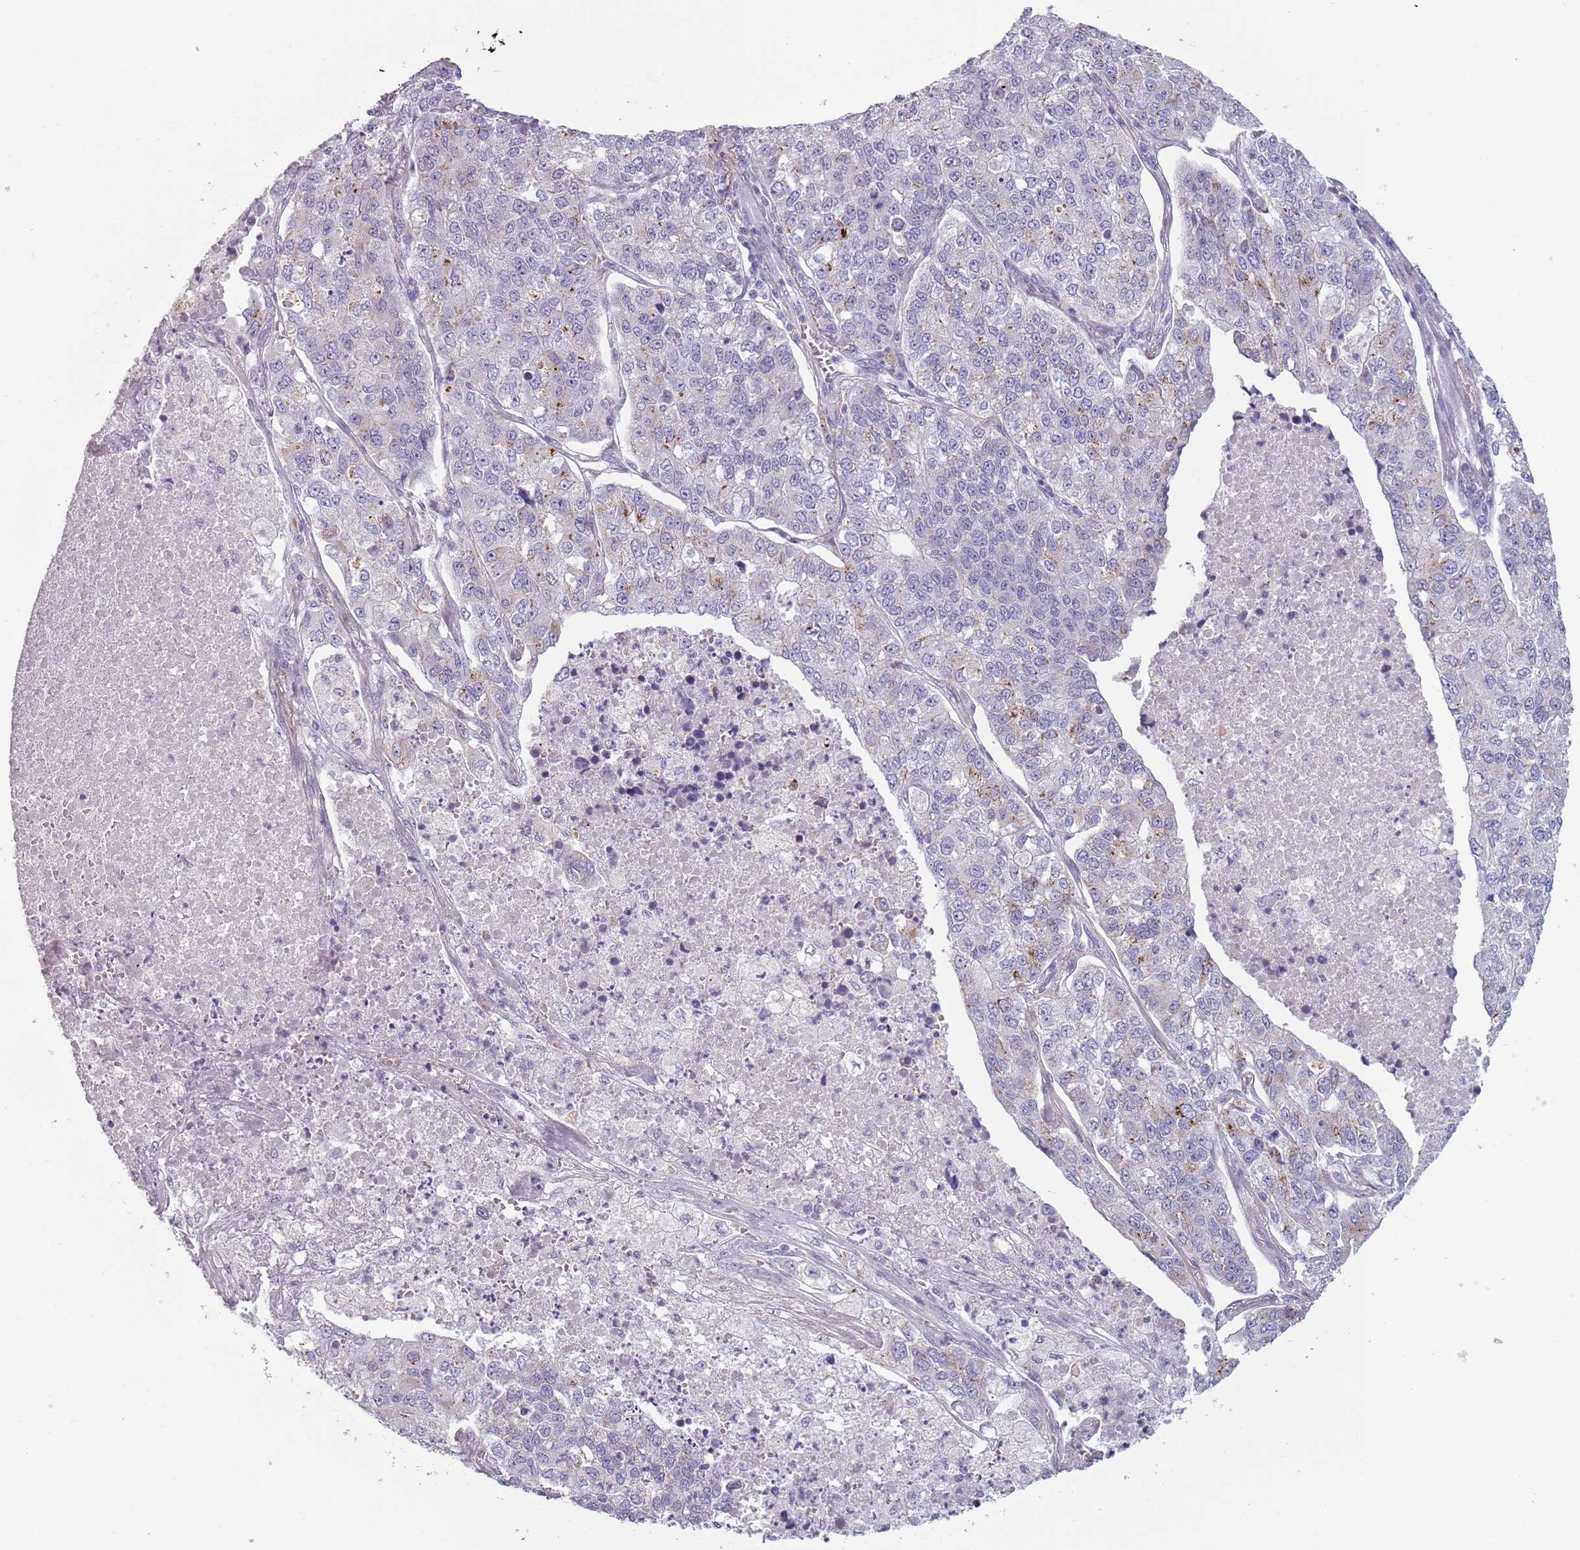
{"staining": {"intensity": "moderate", "quantity": "<25%", "location": "cytoplasmic/membranous"}, "tissue": "lung cancer", "cell_type": "Tumor cells", "image_type": "cancer", "snomed": [{"axis": "morphology", "description": "Adenocarcinoma, NOS"}, {"axis": "topography", "description": "Lung"}], "caption": "The immunohistochemical stain labels moderate cytoplasmic/membranous positivity in tumor cells of lung cancer tissue.", "gene": "MEGF8", "patient": {"sex": "male", "age": 49}}